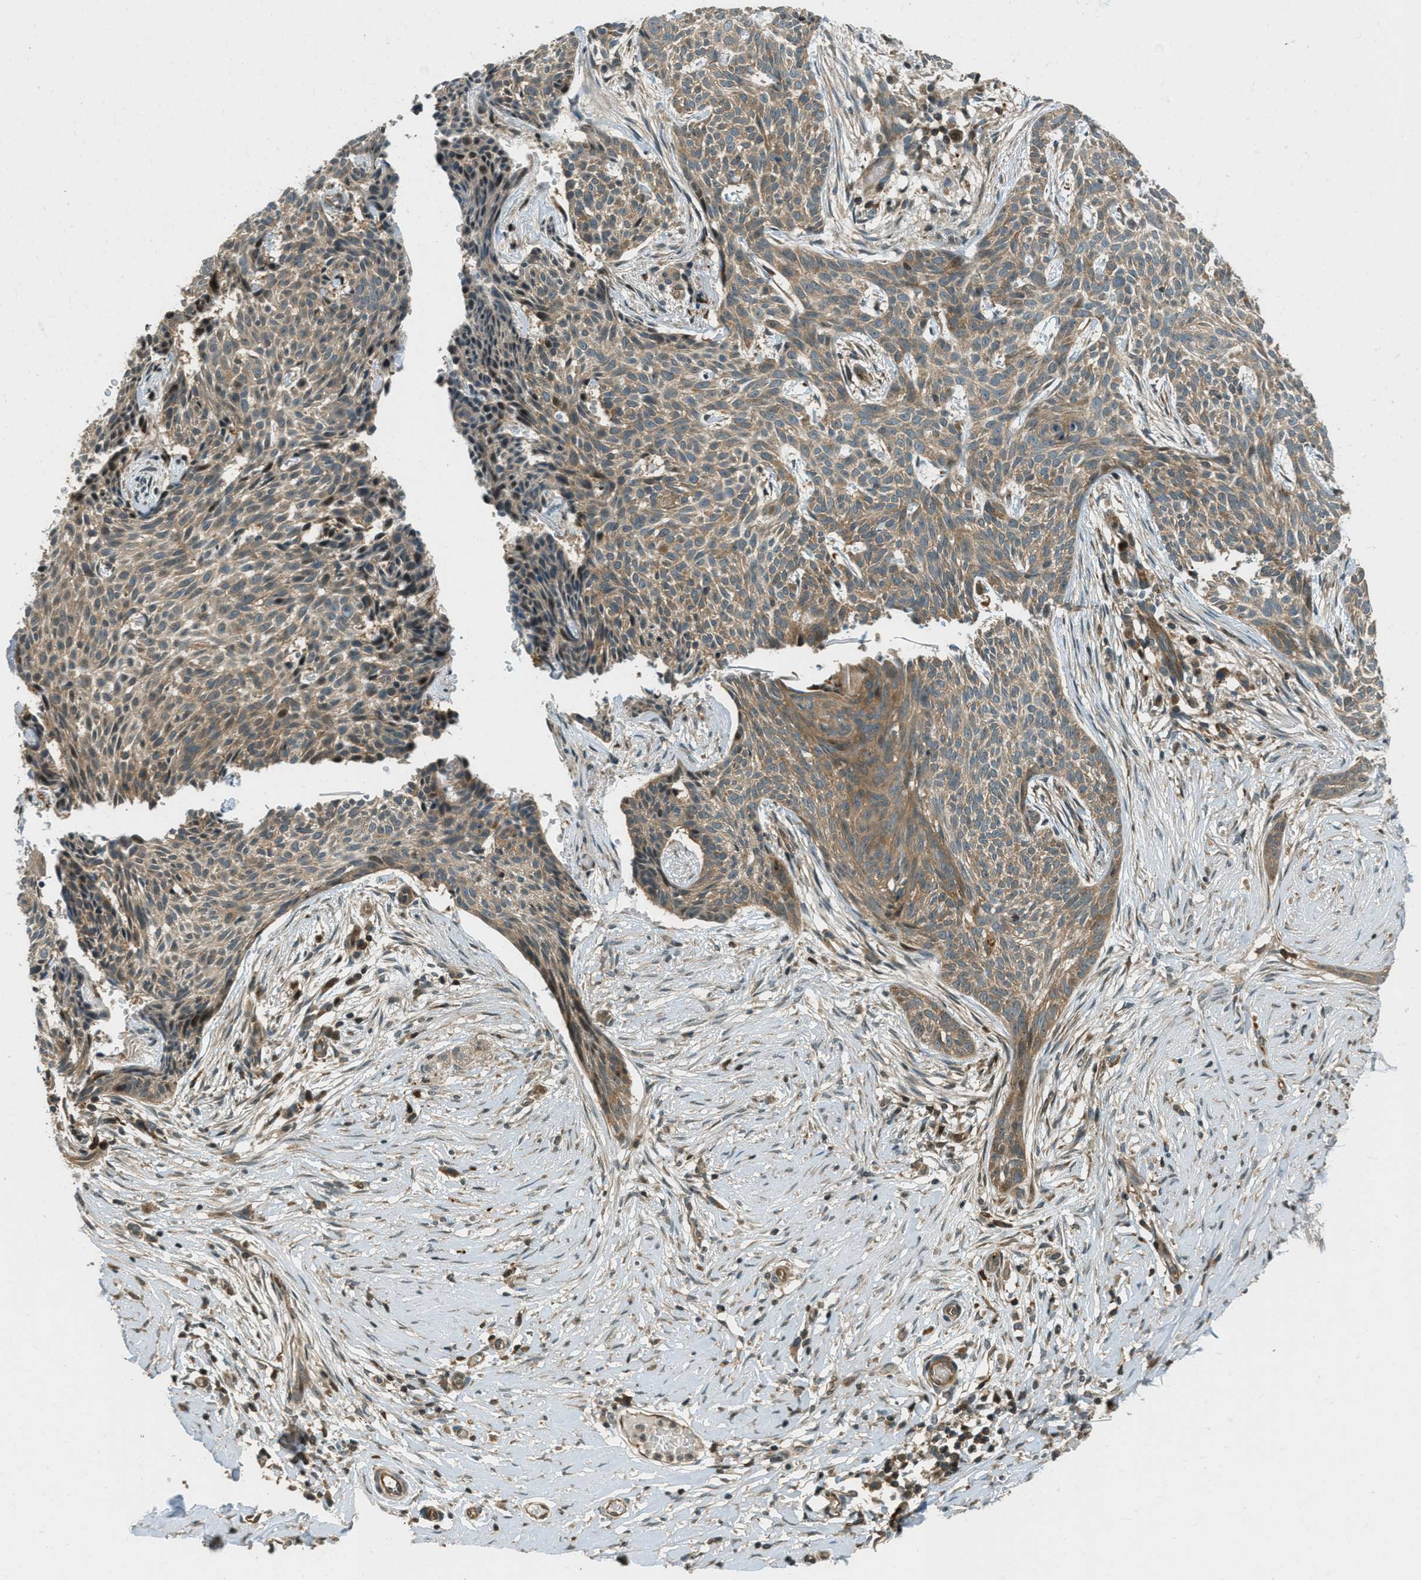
{"staining": {"intensity": "moderate", "quantity": ">75%", "location": "cytoplasmic/membranous"}, "tissue": "skin cancer", "cell_type": "Tumor cells", "image_type": "cancer", "snomed": [{"axis": "morphology", "description": "Basal cell carcinoma"}, {"axis": "topography", "description": "Skin"}], "caption": "Skin cancer (basal cell carcinoma) tissue demonstrates moderate cytoplasmic/membranous expression in about >75% of tumor cells, visualized by immunohistochemistry.", "gene": "PTPN23", "patient": {"sex": "female", "age": 59}}